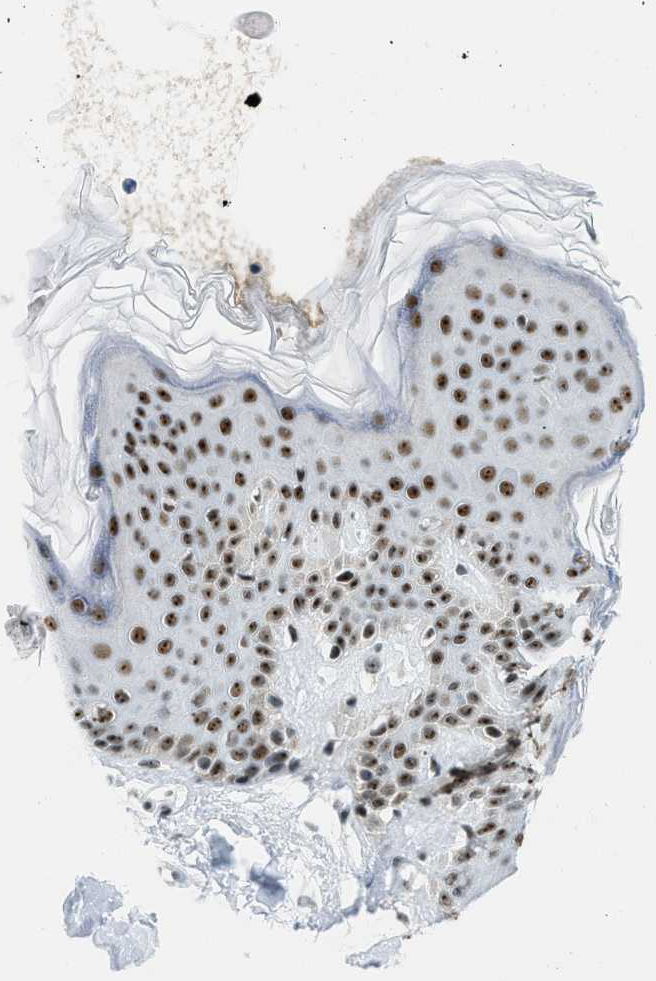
{"staining": {"intensity": "strong", "quantity": ">75%", "location": "nuclear"}, "tissue": "skin", "cell_type": "Fibroblasts", "image_type": "normal", "snomed": [{"axis": "morphology", "description": "Normal tissue, NOS"}, {"axis": "topography", "description": "Skin"}], "caption": "DAB immunohistochemical staining of unremarkable human skin reveals strong nuclear protein staining in about >75% of fibroblasts.", "gene": "URB1", "patient": {"sex": "male", "age": 40}}